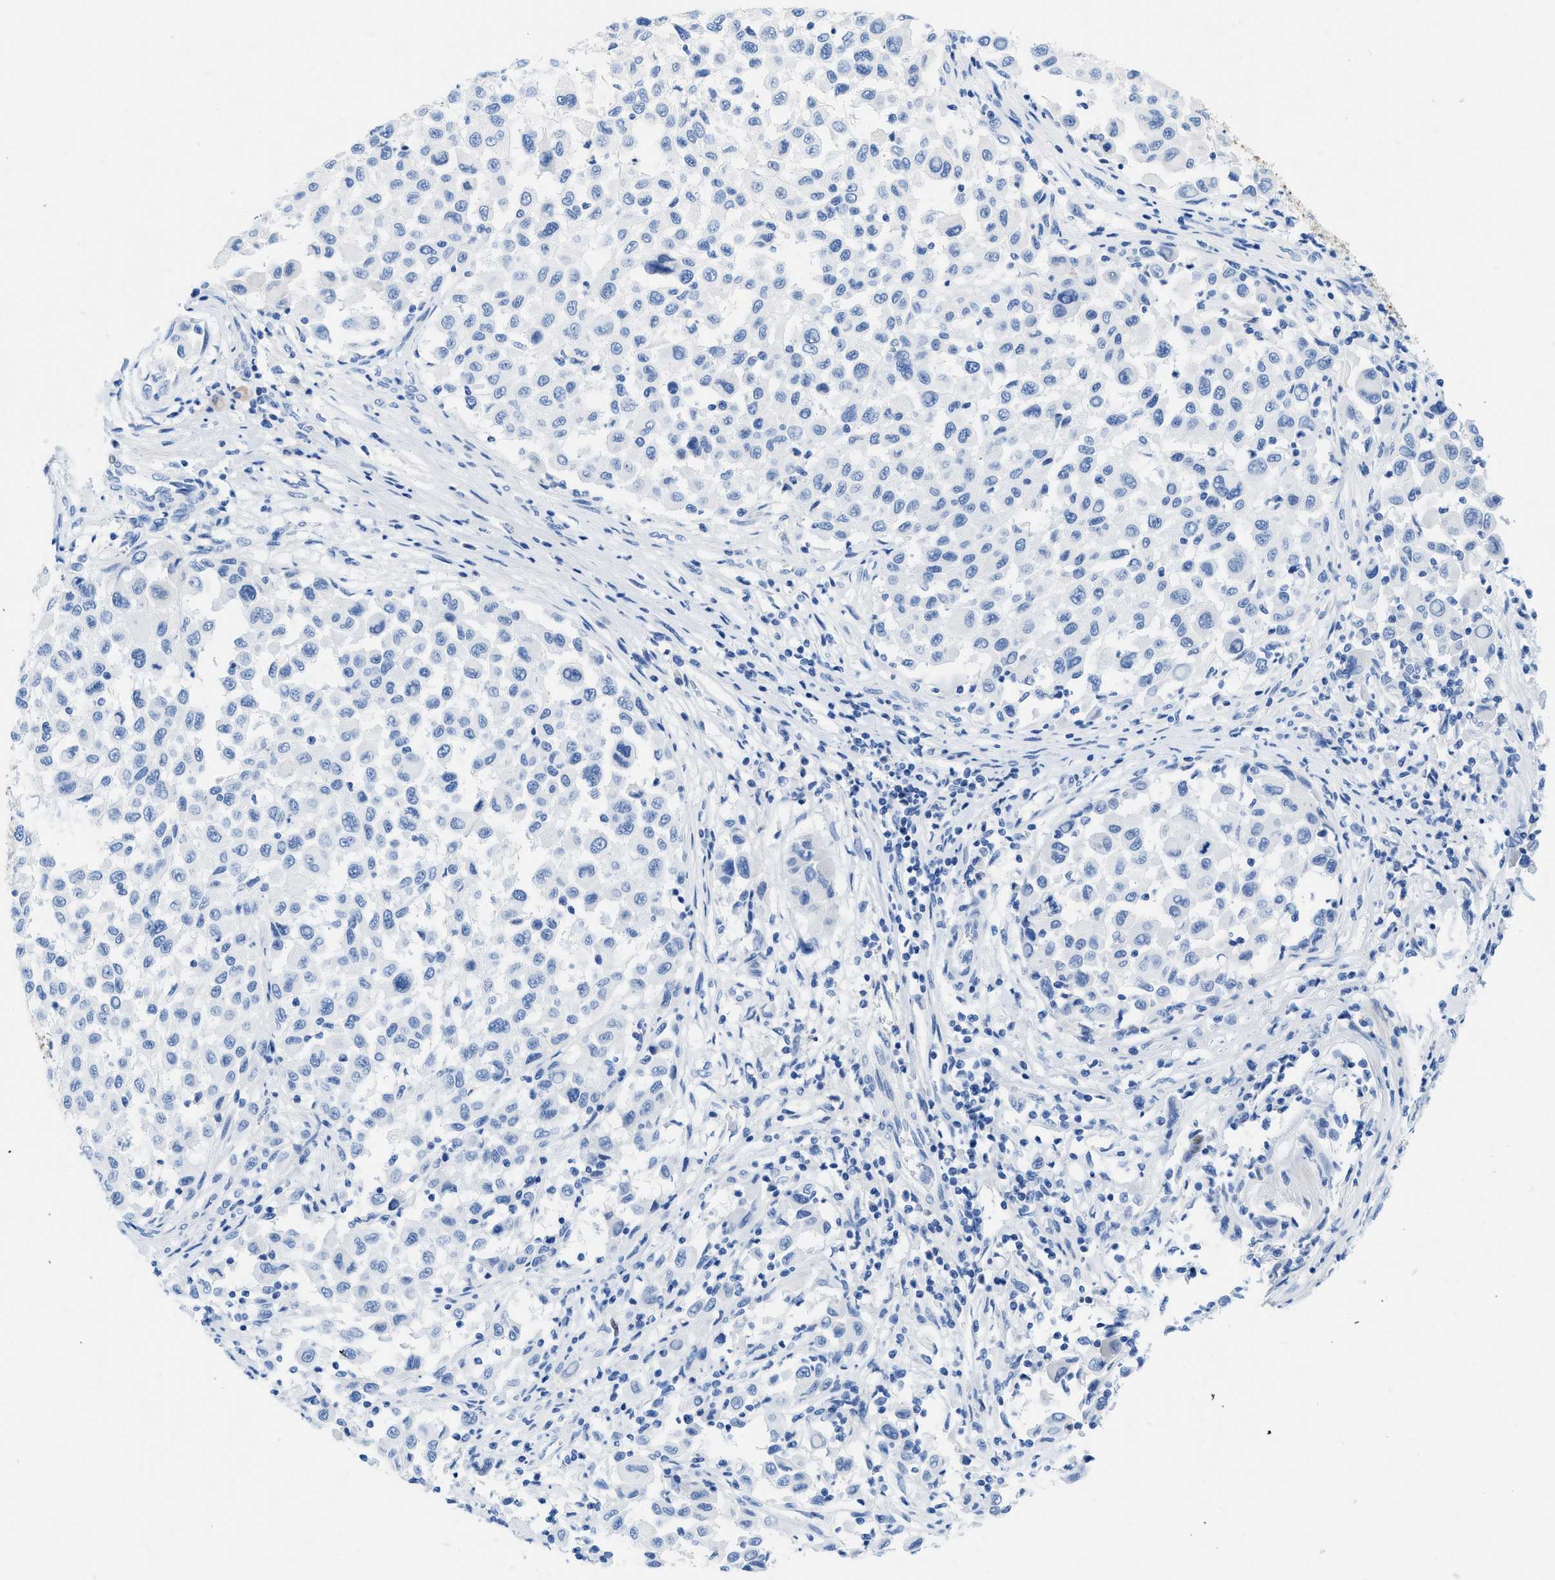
{"staining": {"intensity": "negative", "quantity": "none", "location": "none"}, "tissue": "melanoma", "cell_type": "Tumor cells", "image_type": "cancer", "snomed": [{"axis": "morphology", "description": "Malignant melanoma, Metastatic site"}, {"axis": "topography", "description": "Lymph node"}], "caption": "Human melanoma stained for a protein using IHC displays no expression in tumor cells.", "gene": "COL3A1", "patient": {"sex": "male", "age": 61}}